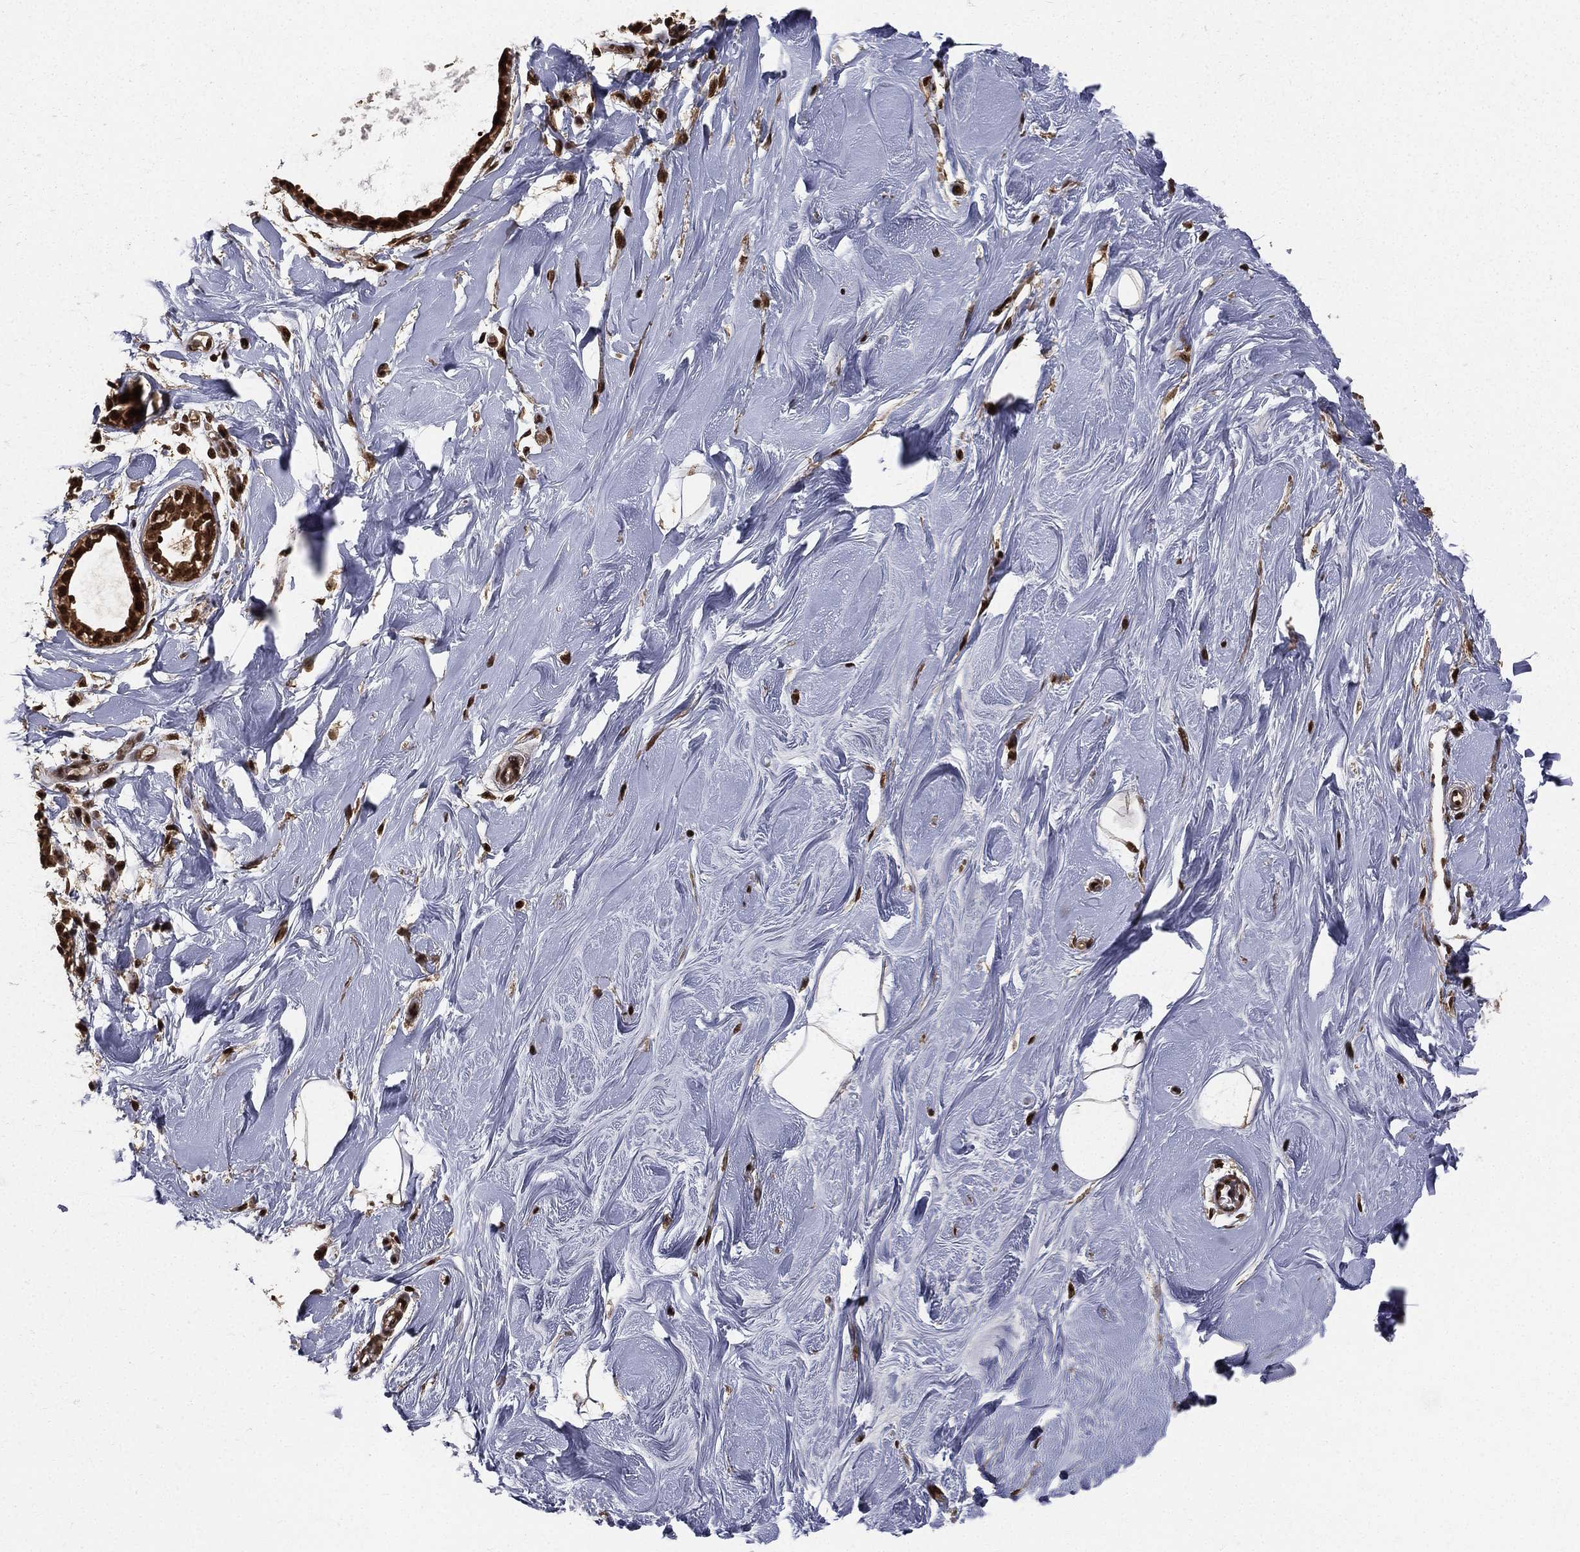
{"staining": {"intensity": "strong", "quantity": ">75%", "location": "nuclear"}, "tissue": "adipose tissue", "cell_type": "Adipocytes", "image_type": "normal", "snomed": [{"axis": "morphology", "description": "Normal tissue, NOS"}, {"axis": "topography", "description": "Breast"}], "caption": "Brown immunohistochemical staining in unremarkable human adipose tissue exhibits strong nuclear expression in about >75% of adipocytes.", "gene": "COPS4", "patient": {"sex": "female", "age": 49}}